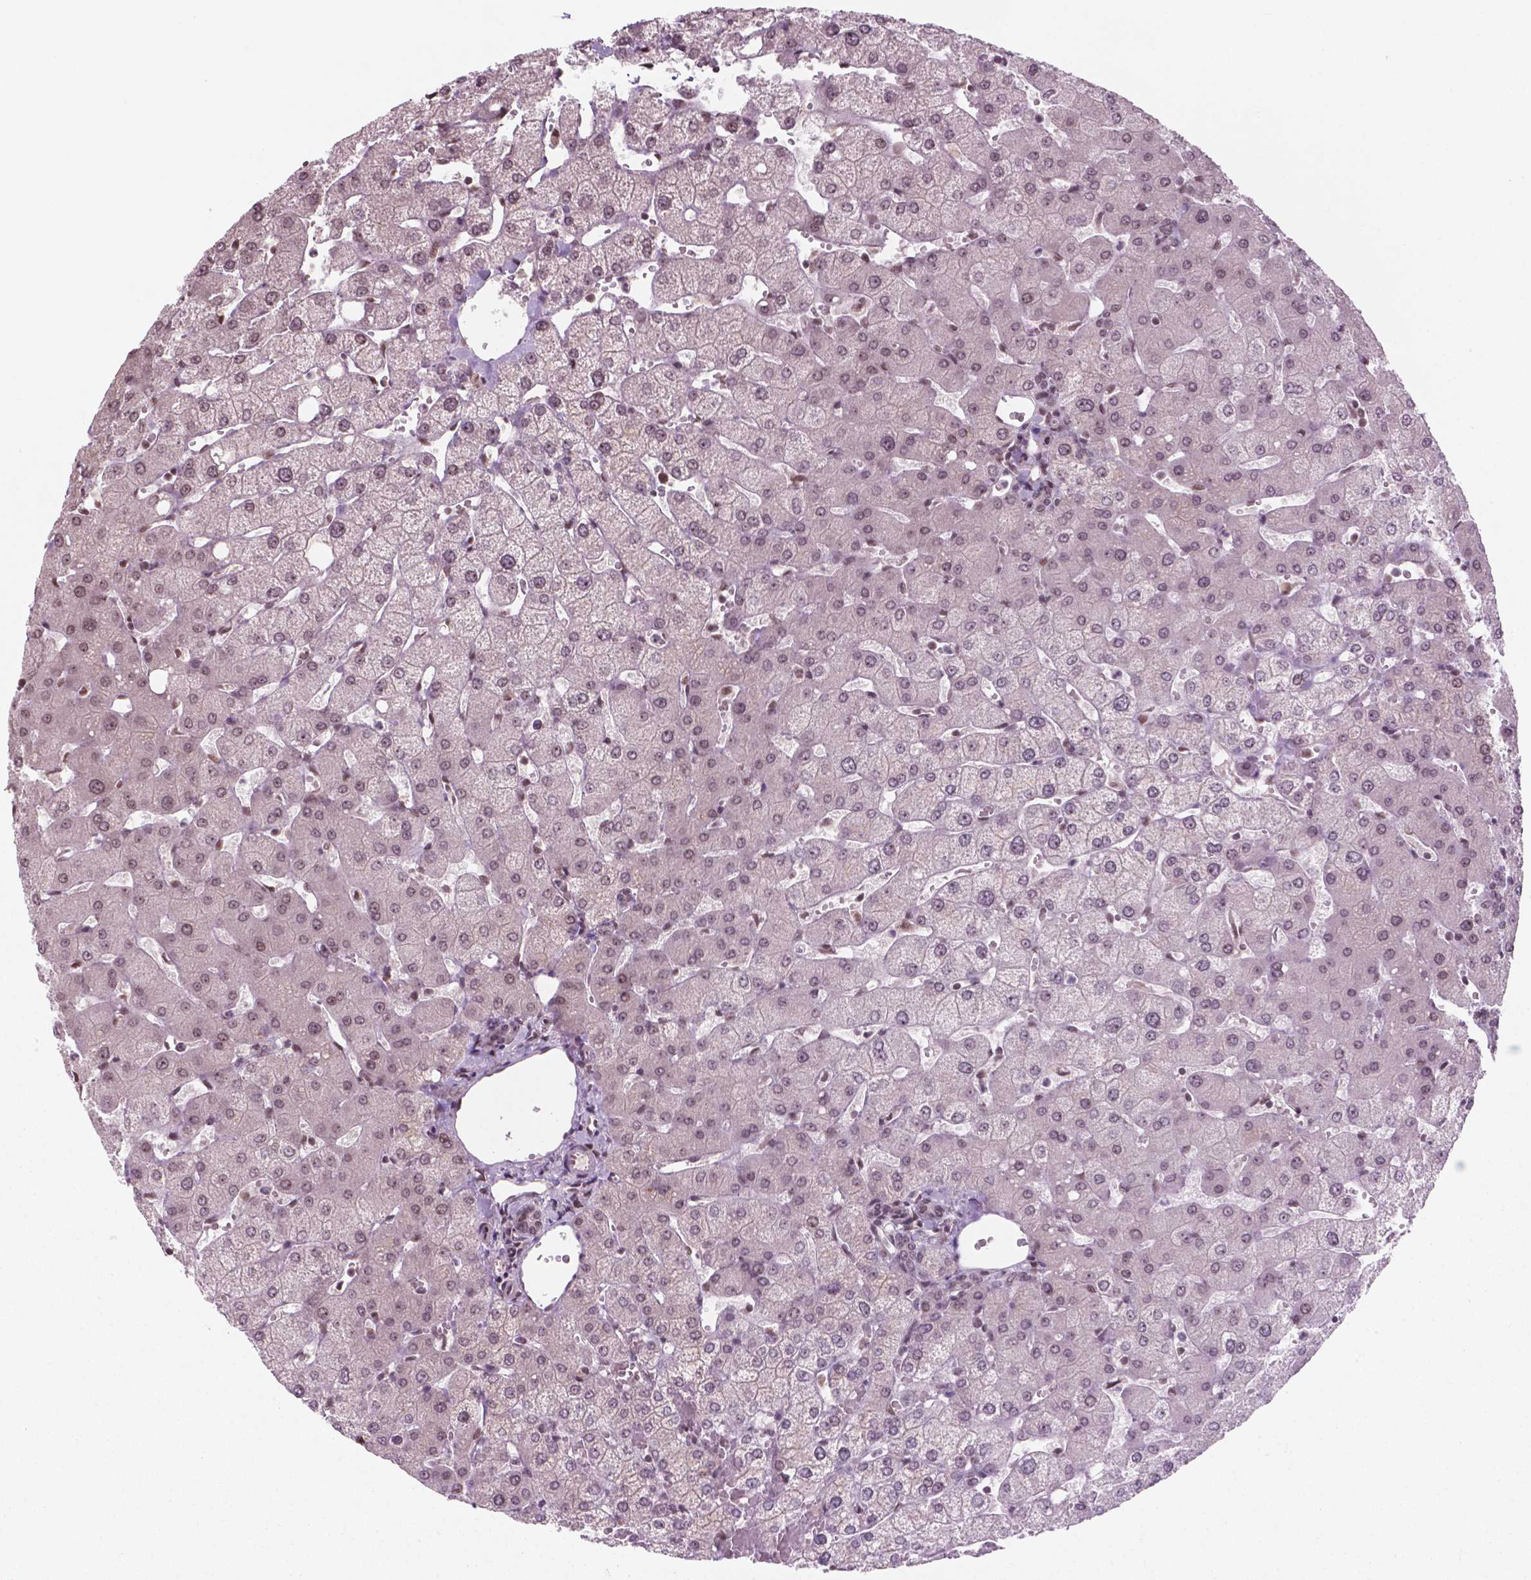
{"staining": {"intensity": "weak", "quantity": ">75%", "location": "nuclear"}, "tissue": "liver", "cell_type": "Cholangiocytes", "image_type": "normal", "snomed": [{"axis": "morphology", "description": "Normal tissue, NOS"}, {"axis": "topography", "description": "Liver"}], "caption": "A brown stain labels weak nuclear staining of a protein in cholangiocytes of unremarkable liver.", "gene": "POLR2E", "patient": {"sex": "female", "age": 54}}